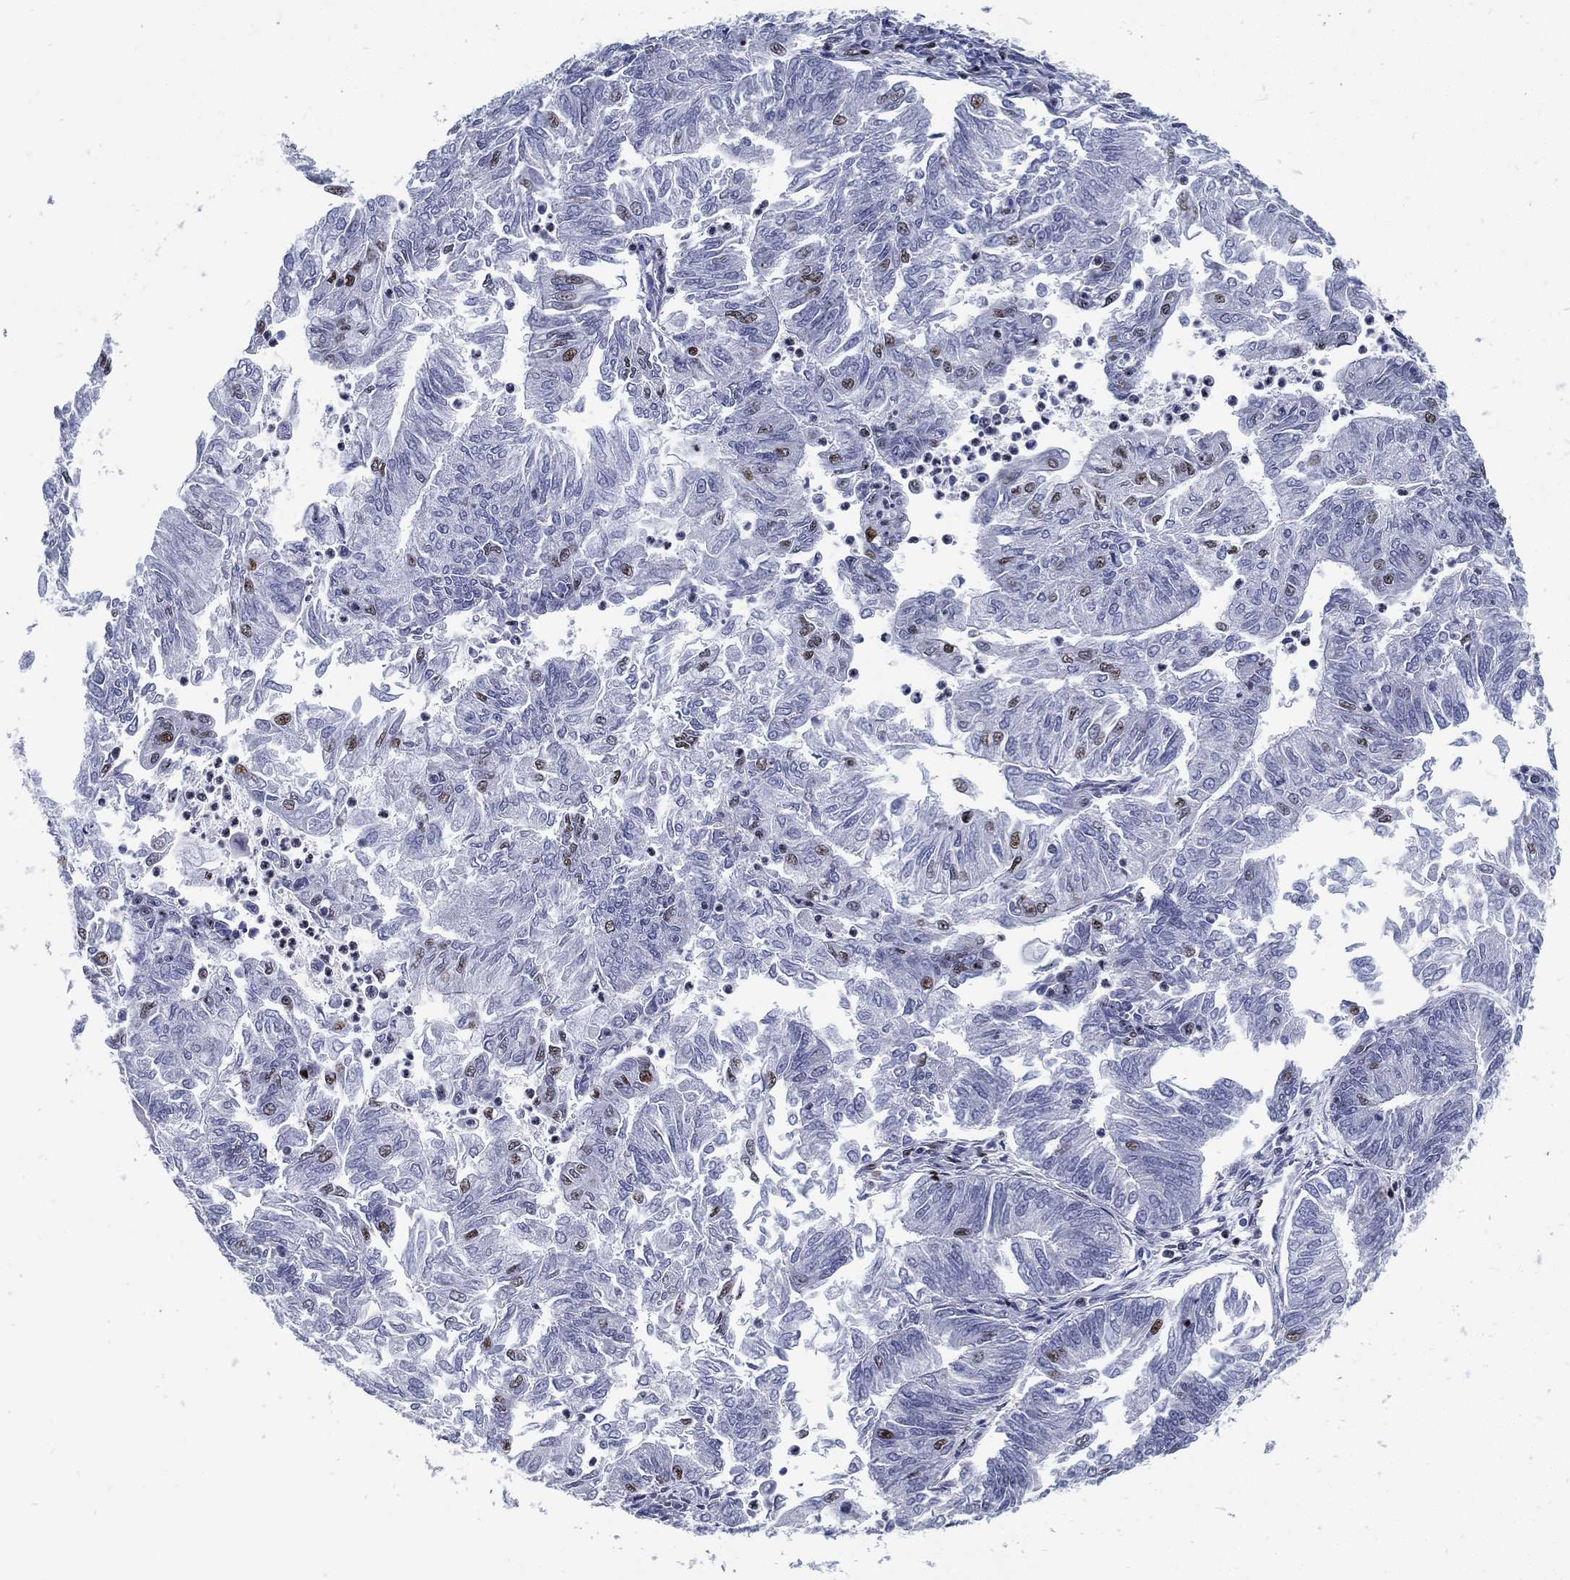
{"staining": {"intensity": "moderate", "quantity": "<25%", "location": "nuclear"}, "tissue": "endometrial cancer", "cell_type": "Tumor cells", "image_type": "cancer", "snomed": [{"axis": "morphology", "description": "Adenocarcinoma, NOS"}, {"axis": "topography", "description": "Endometrium"}], "caption": "Protein expression by IHC demonstrates moderate nuclear positivity in about <25% of tumor cells in adenocarcinoma (endometrial). The staining was performed using DAB, with brown indicating positive protein expression. Nuclei are stained blue with hematoxylin.", "gene": "CYB561D2", "patient": {"sex": "female", "age": 59}}